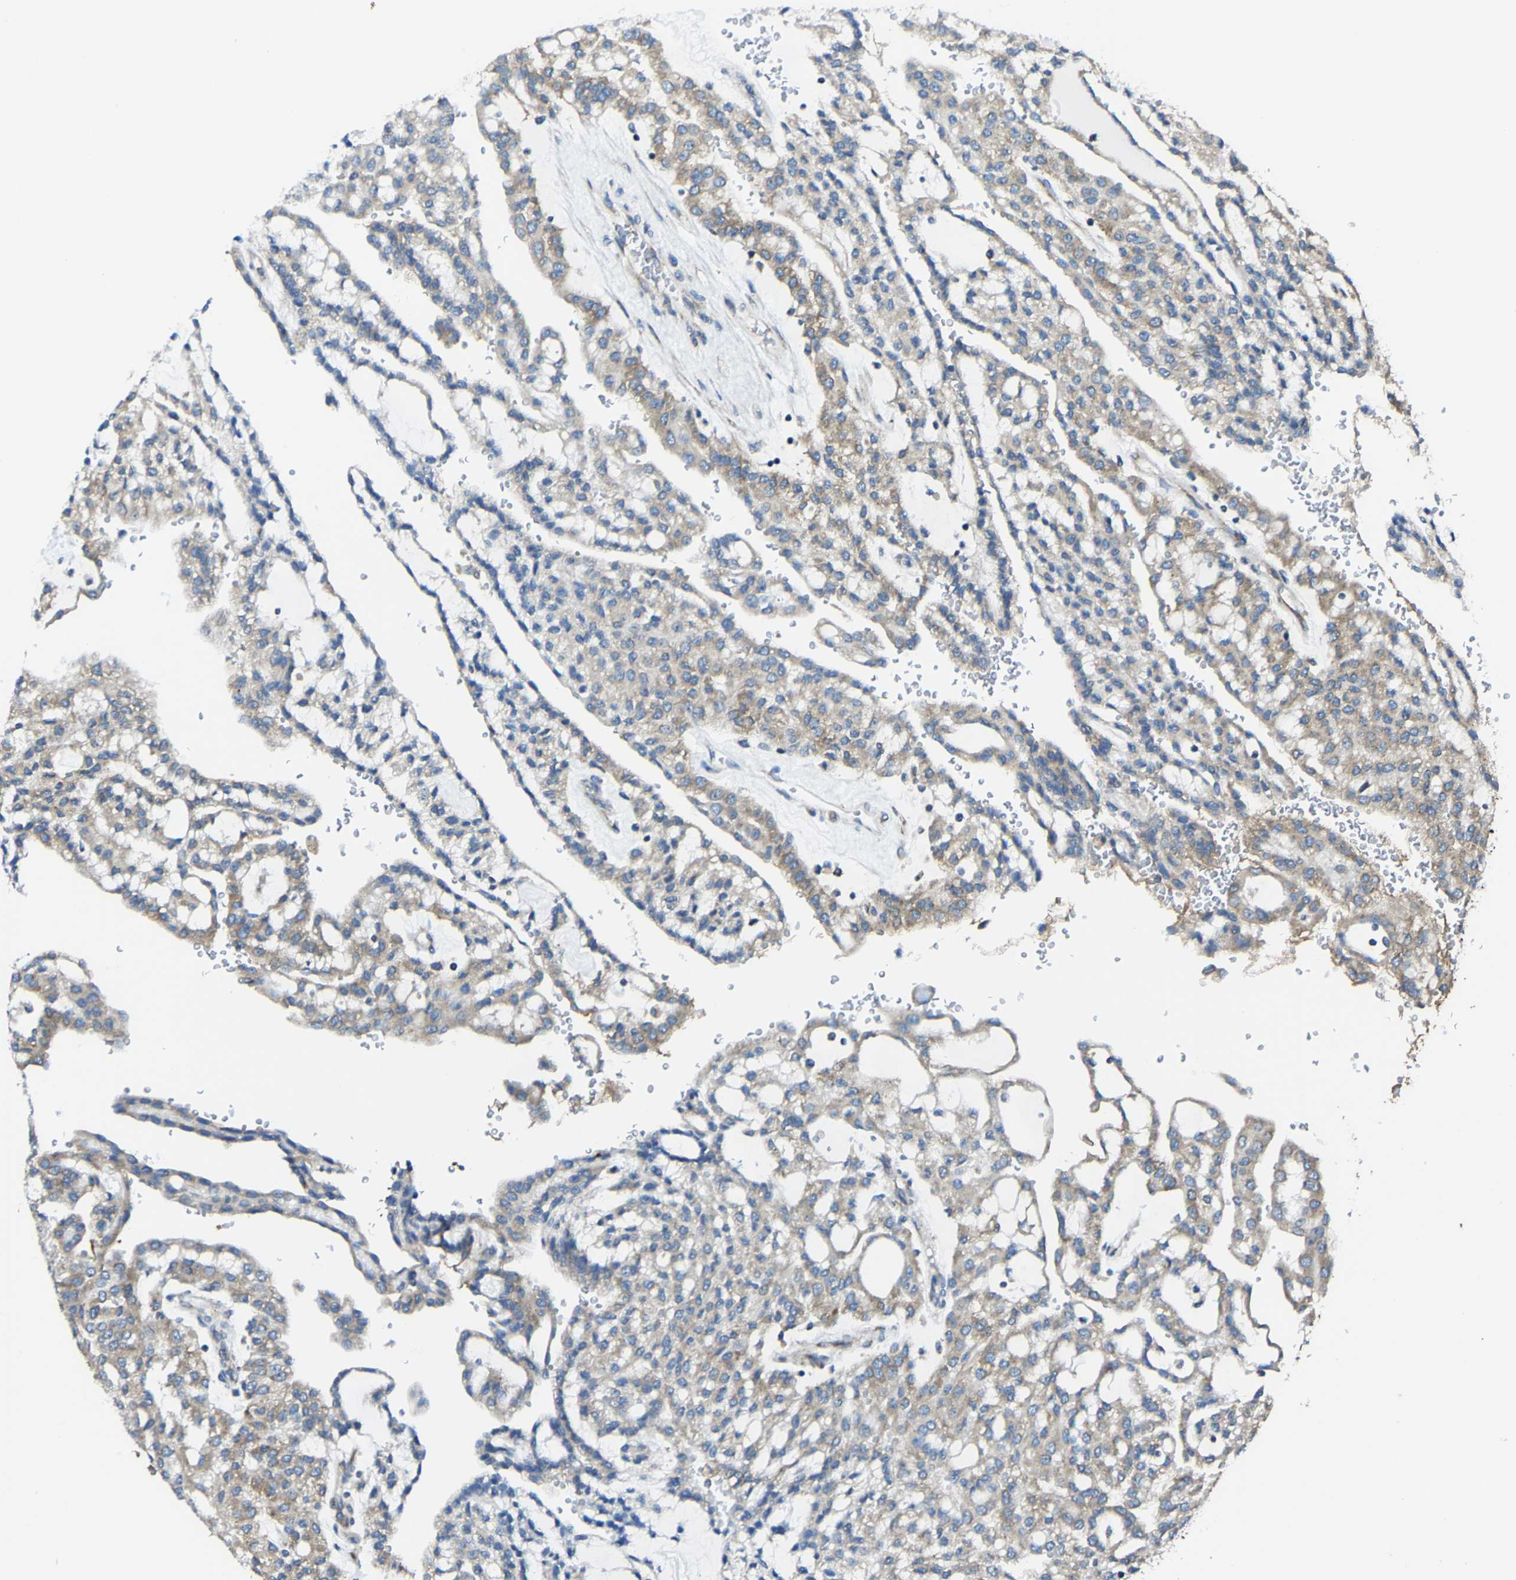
{"staining": {"intensity": "moderate", "quantity": "25%-75%", "location": "cytoplasmic/membranous"}, "tissue": "renal cancer", "cell_type": "Tumor cells", "image_type": "cancer", "snomed": [{"axis": "morphology", "description": "Adenocarcinoma, NOS"}, {"axis": "topography", "description": "Kidney"}], "caption": "The image exhibits a brown stain indicating the presence of a protein in the cytoplasmic/membranous of tumor cells in renal cancer.", "gene": "G3BP2", "patient": {"sex": "male", "age": 63}}